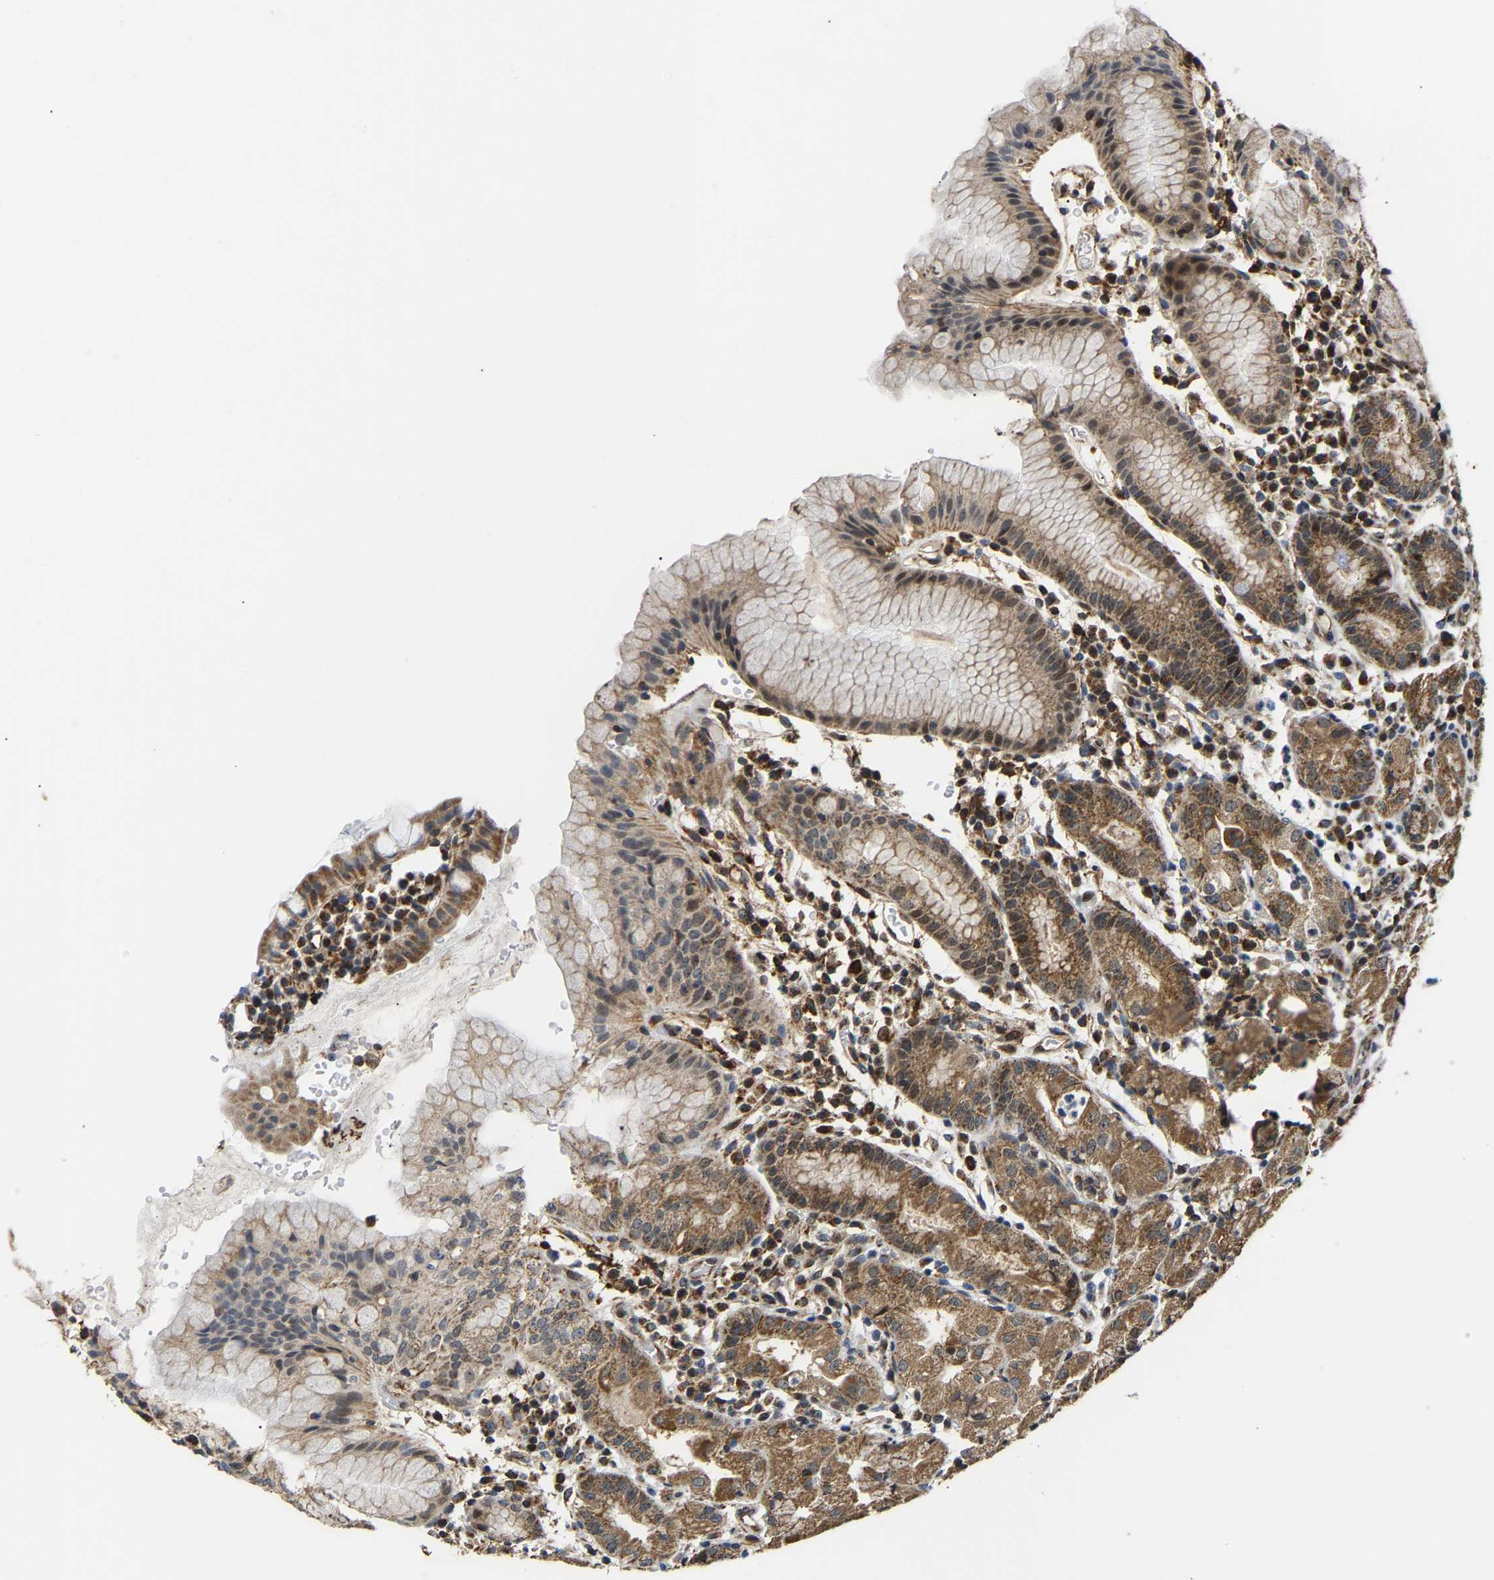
{"staining": {"intensity": "moderate", "quantity": ">75%", "location": "cytoplasmic/membranous"}, "tissue": "stomach", "cell_type": "Glandular cells", "image_type": "normal", "snomed": [{"axis": "morphology", "description": "Normal tissue, NOS"}, {"axis": "topography", "description": "Stomach"}, {"axis": "topography", "description": "Stomach, lower"}], "caption": "Immunohistochemistry (DAB (3,3'-diaminobenzidine)) staining of unremarkable human stomach reveals moderate cytoplasmic/membranous protein positivity in approximately >75% of glandular cells. (Brightfield microscopy of DAB IHC at high magnification).", "gene": "GIMAP7", "patient": {"sex": "female", "age": 75}}